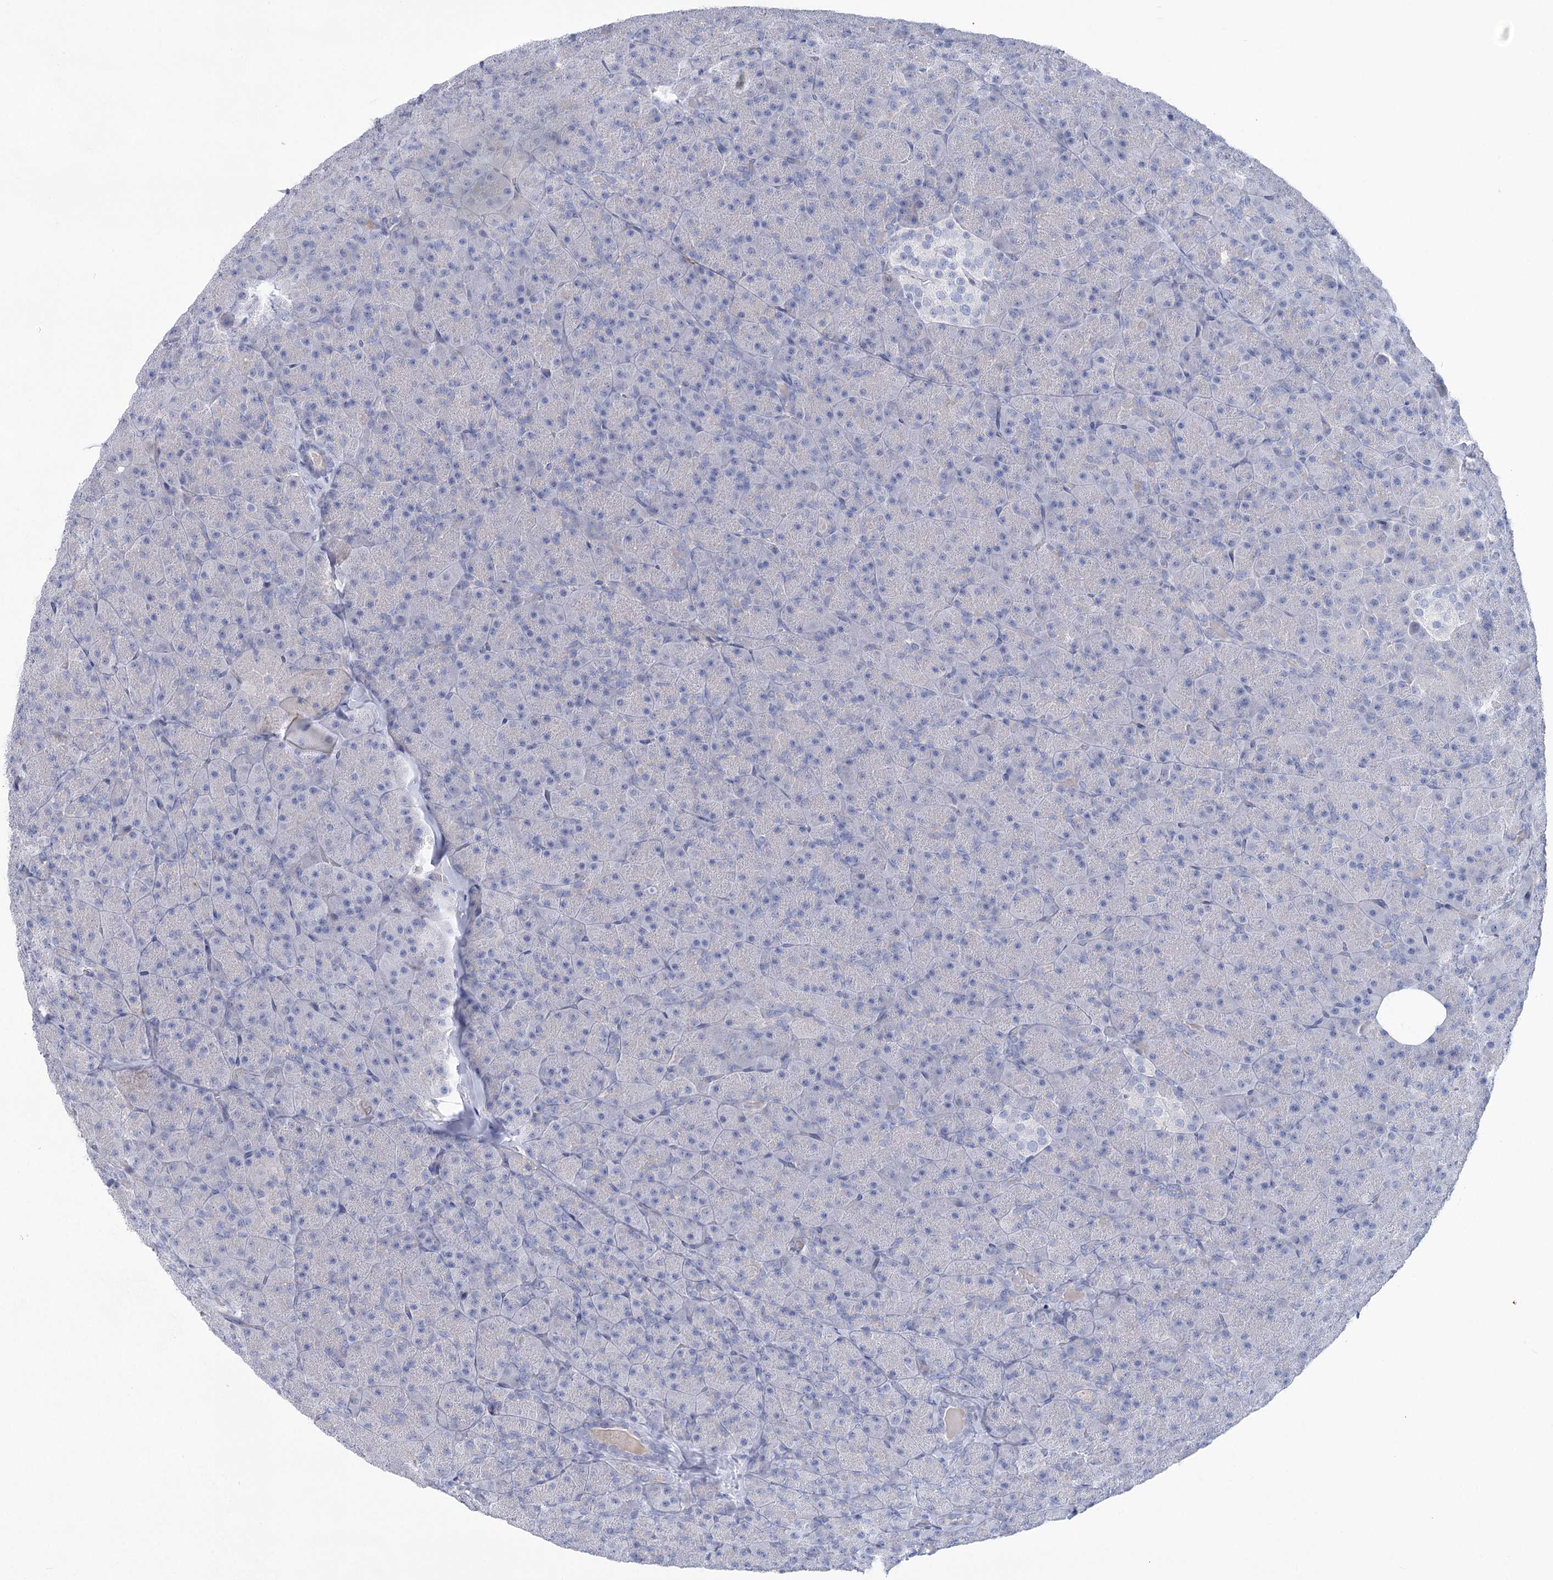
{"staining": {"intensity": "negative", "quantity": "none", "location": "none"}, "tissue": "pancreas", "cell_type": "Exocrine glandular cells", "image_type": "normal", "snomed": [{"axis": "morphology", "description": "Normal tissue, NOS"}, {"axis": "topography", "description": "Pancreas"}], "caption": "High power microscopy micrograph of an immunohistochemistry (IHC) micrograph of unremarkable pancreas, revealing no significant positivity in exocrine glandular cells. (Brightfield microscopy of DAB immunohistochemistry at high magnification).", "gene": "WDR74", "patient": {"sex": "male", "age": 36}}